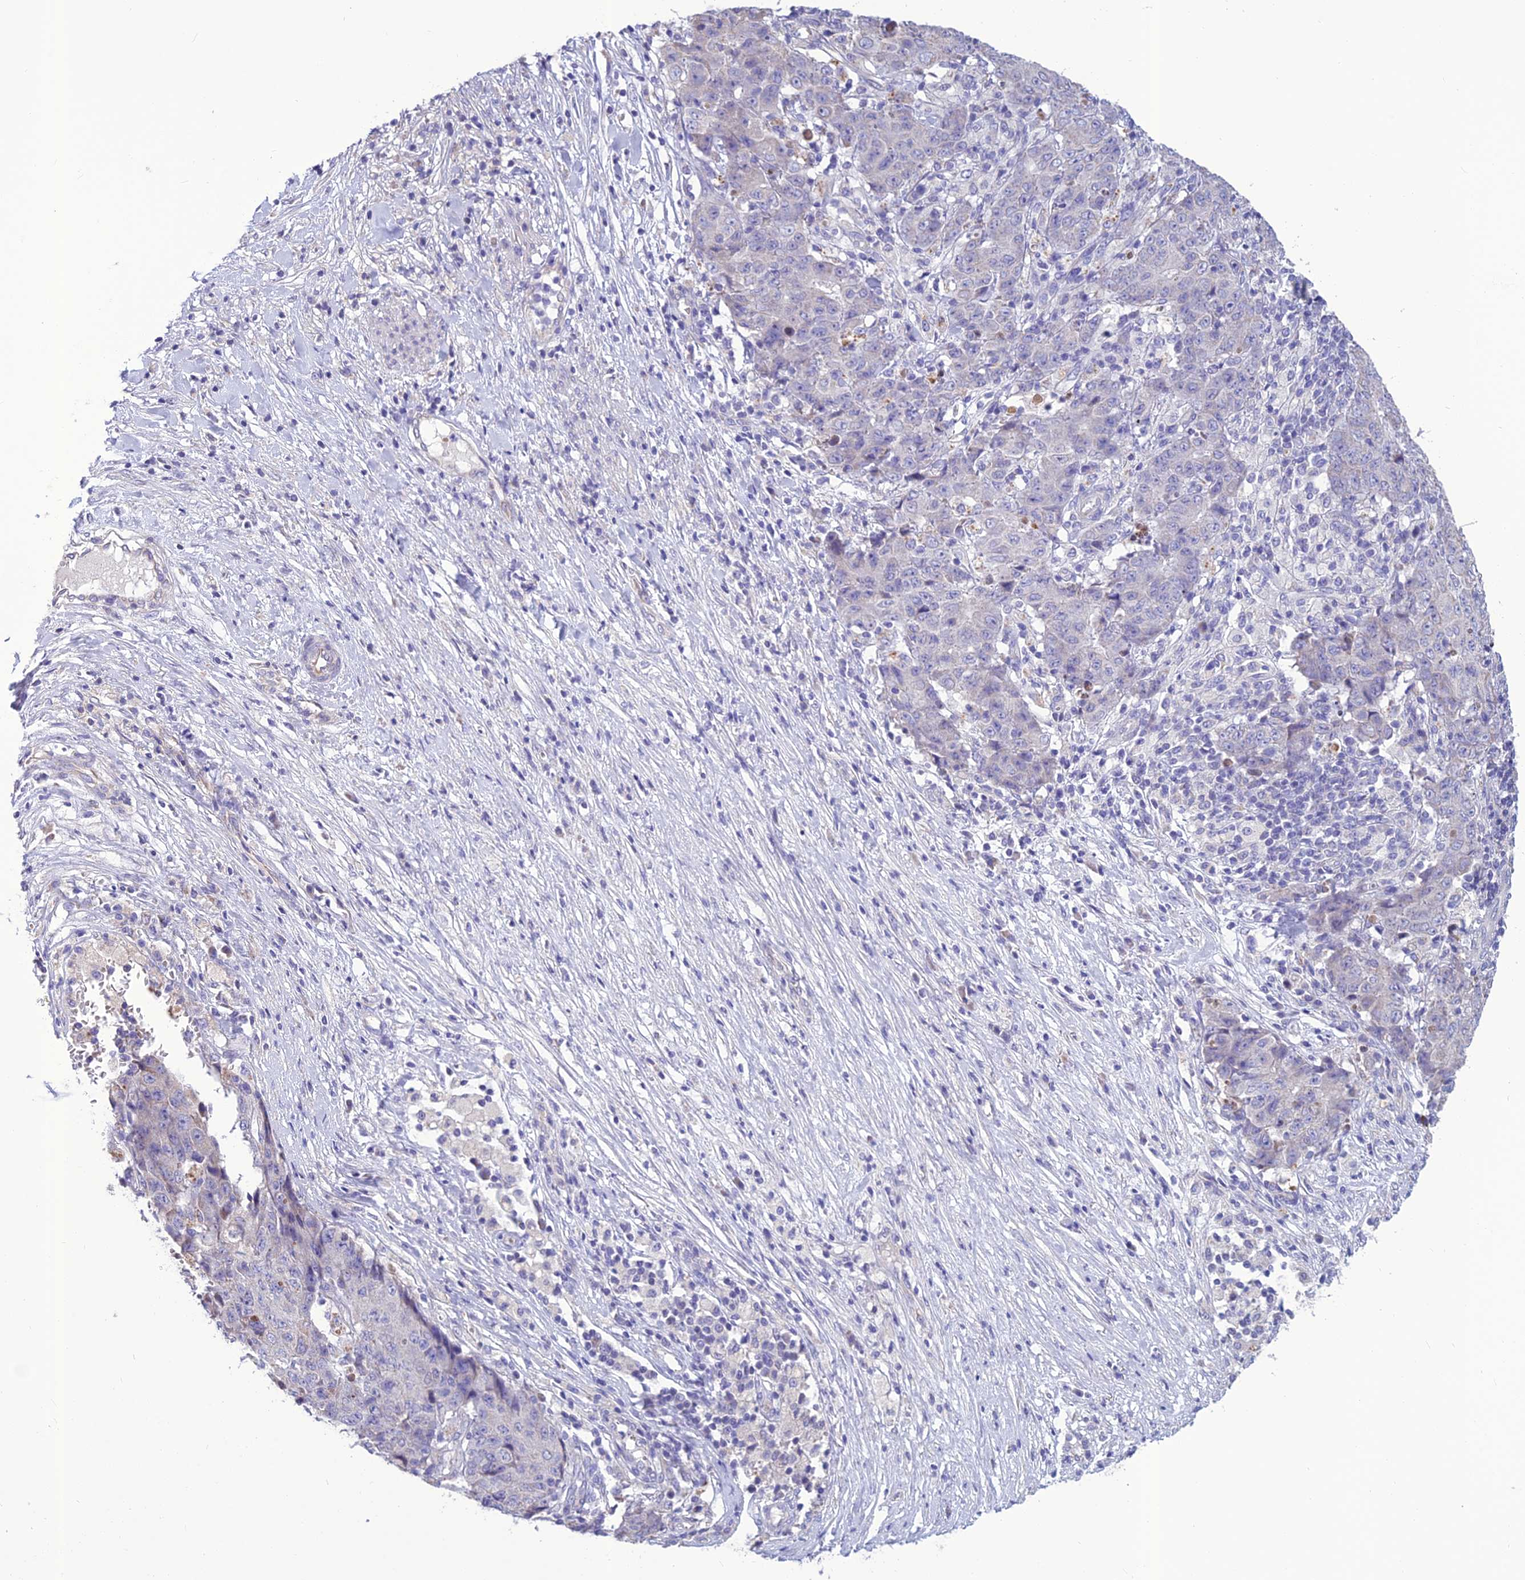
{"staining": {"intensity": "negative", "quantity": "none", "location": "none"}, "tissue": "ovarian cancer", "cell_type": "Tumor cells", "image_type": "cancer", "snomed": [{"axis": "morphology", "description": "Carcinoma, endometroid"}, {"axis": "topography", "description": "Ovary"}], "caption": "An image of human endometroid carcinoma (ovarian) is negative for staining in tumor cells.", "gene": "BHMT2", "patient": {"sex": "female", "age": 42}}